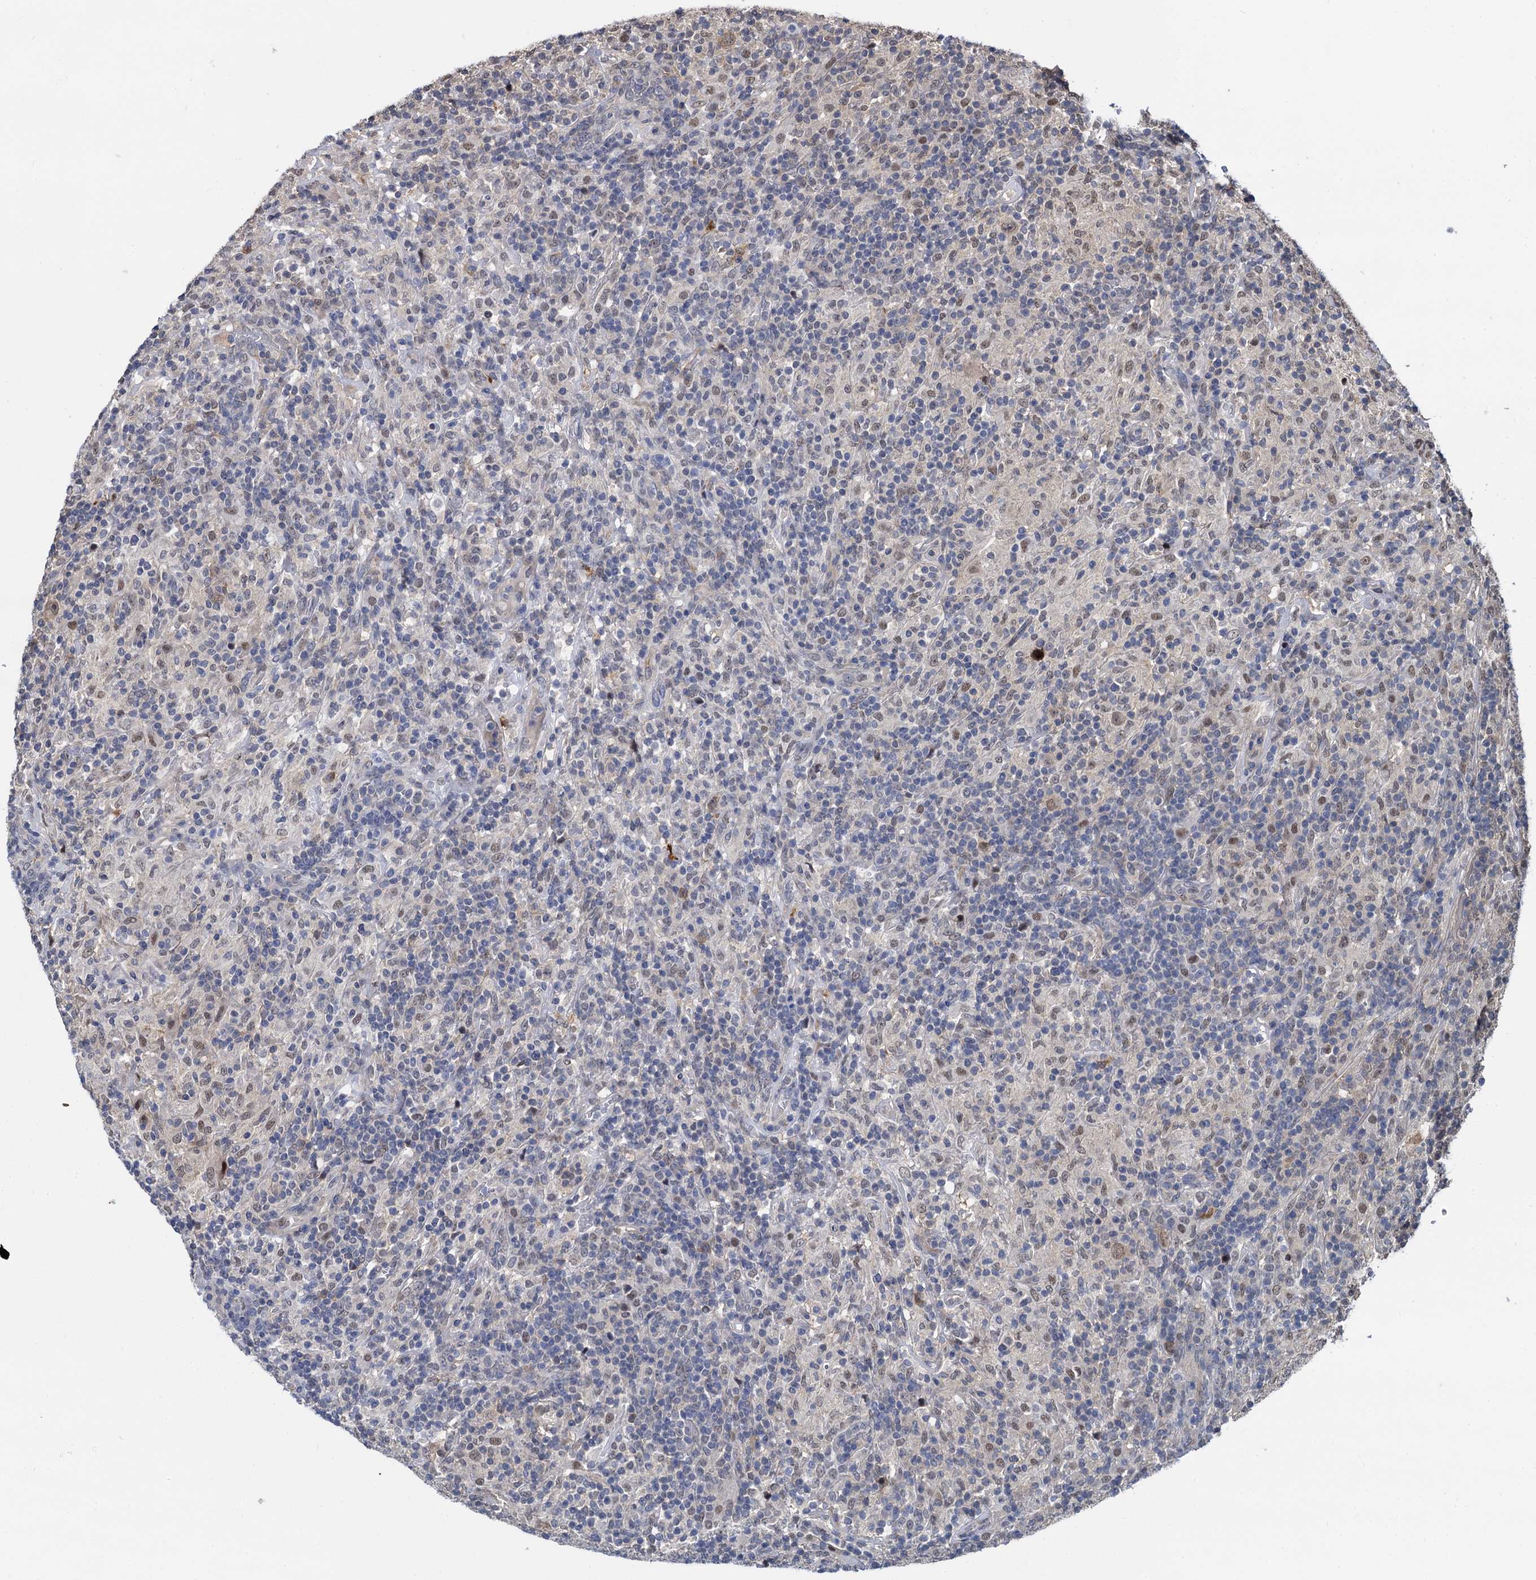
{"staining": {"intensity": "weak", "quantity": ">75%", "location": "nuclear"}, "tissue": "lymphoma", "cell_type": "Tumor cells", "image_type": "cancer", "snomed": [{"axis": "morphology", "description": "Hodgkin's disease, NOS"}, {"axis": "topography", "description": "Lymph node"}], "caption": "This micrograph shows lymphoma stained with immunohistochemistry (IHC) to label a protein in brown. The nuclear of tumor cells show weak positivity for the protein. Nuclei are counter-stained blue.", "gene": "PSMD4", "patient": {"sex": "male", "age": 70}}